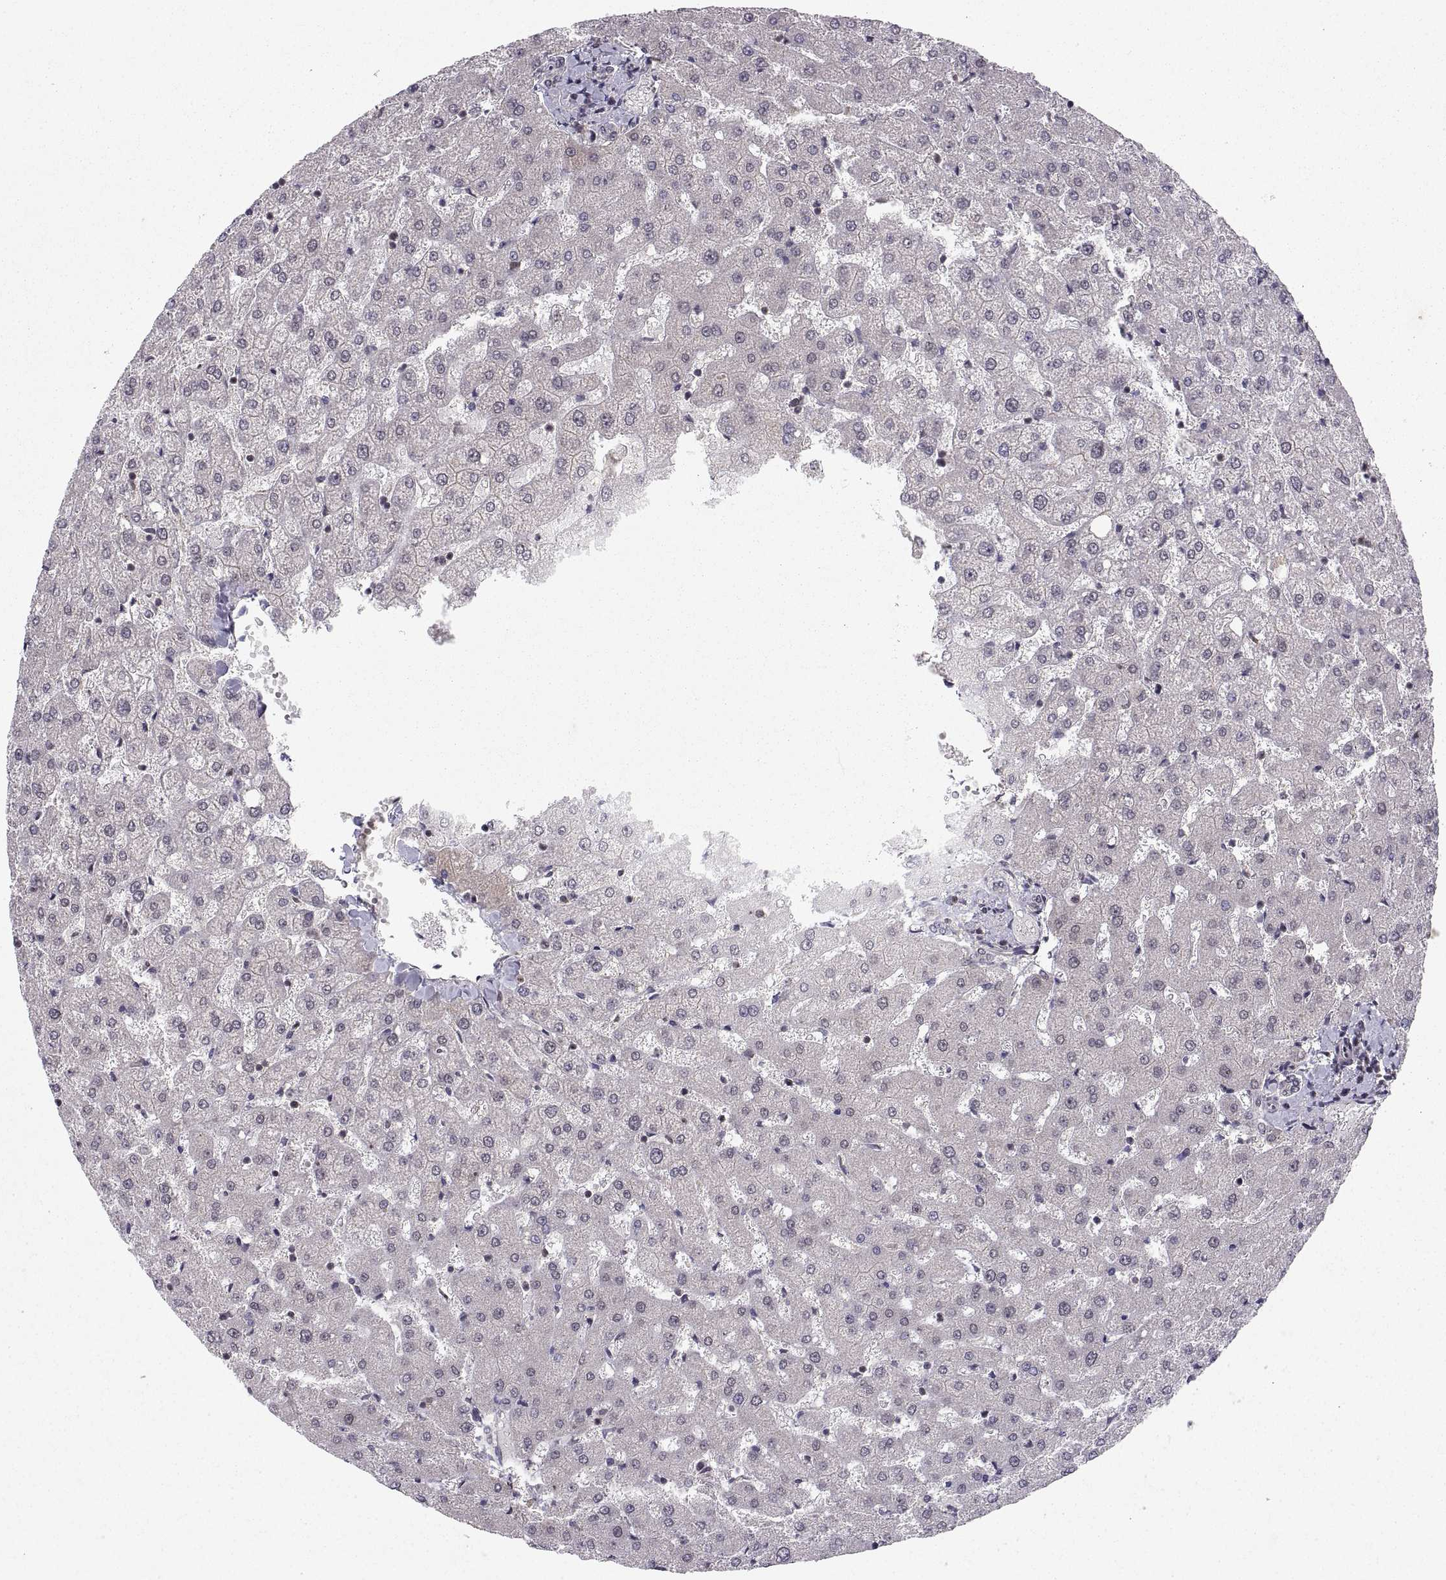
{"staining": {"intensity": "negative", "quantity": "none", "location": "none"}, "tissue": "liver", "cell_type": "Cholangiocytes", "image_type": "normal", "snomed": [{"axis": "morphology", "description": "Normal tissue, NOS"}, {"axis": "topography", "description": "Liver"}], "caption": "A photomicrograph of liver stained for a protein exhibits no brown staining in cholangiocytes. The staining was performed using DAB to visualize the protein expression in brown, while the nuclei were stained in blue with hematoxylin (Magnification: 20x).", "gene": "ABL2", "patient": {"sex": "female", "age": 50}}